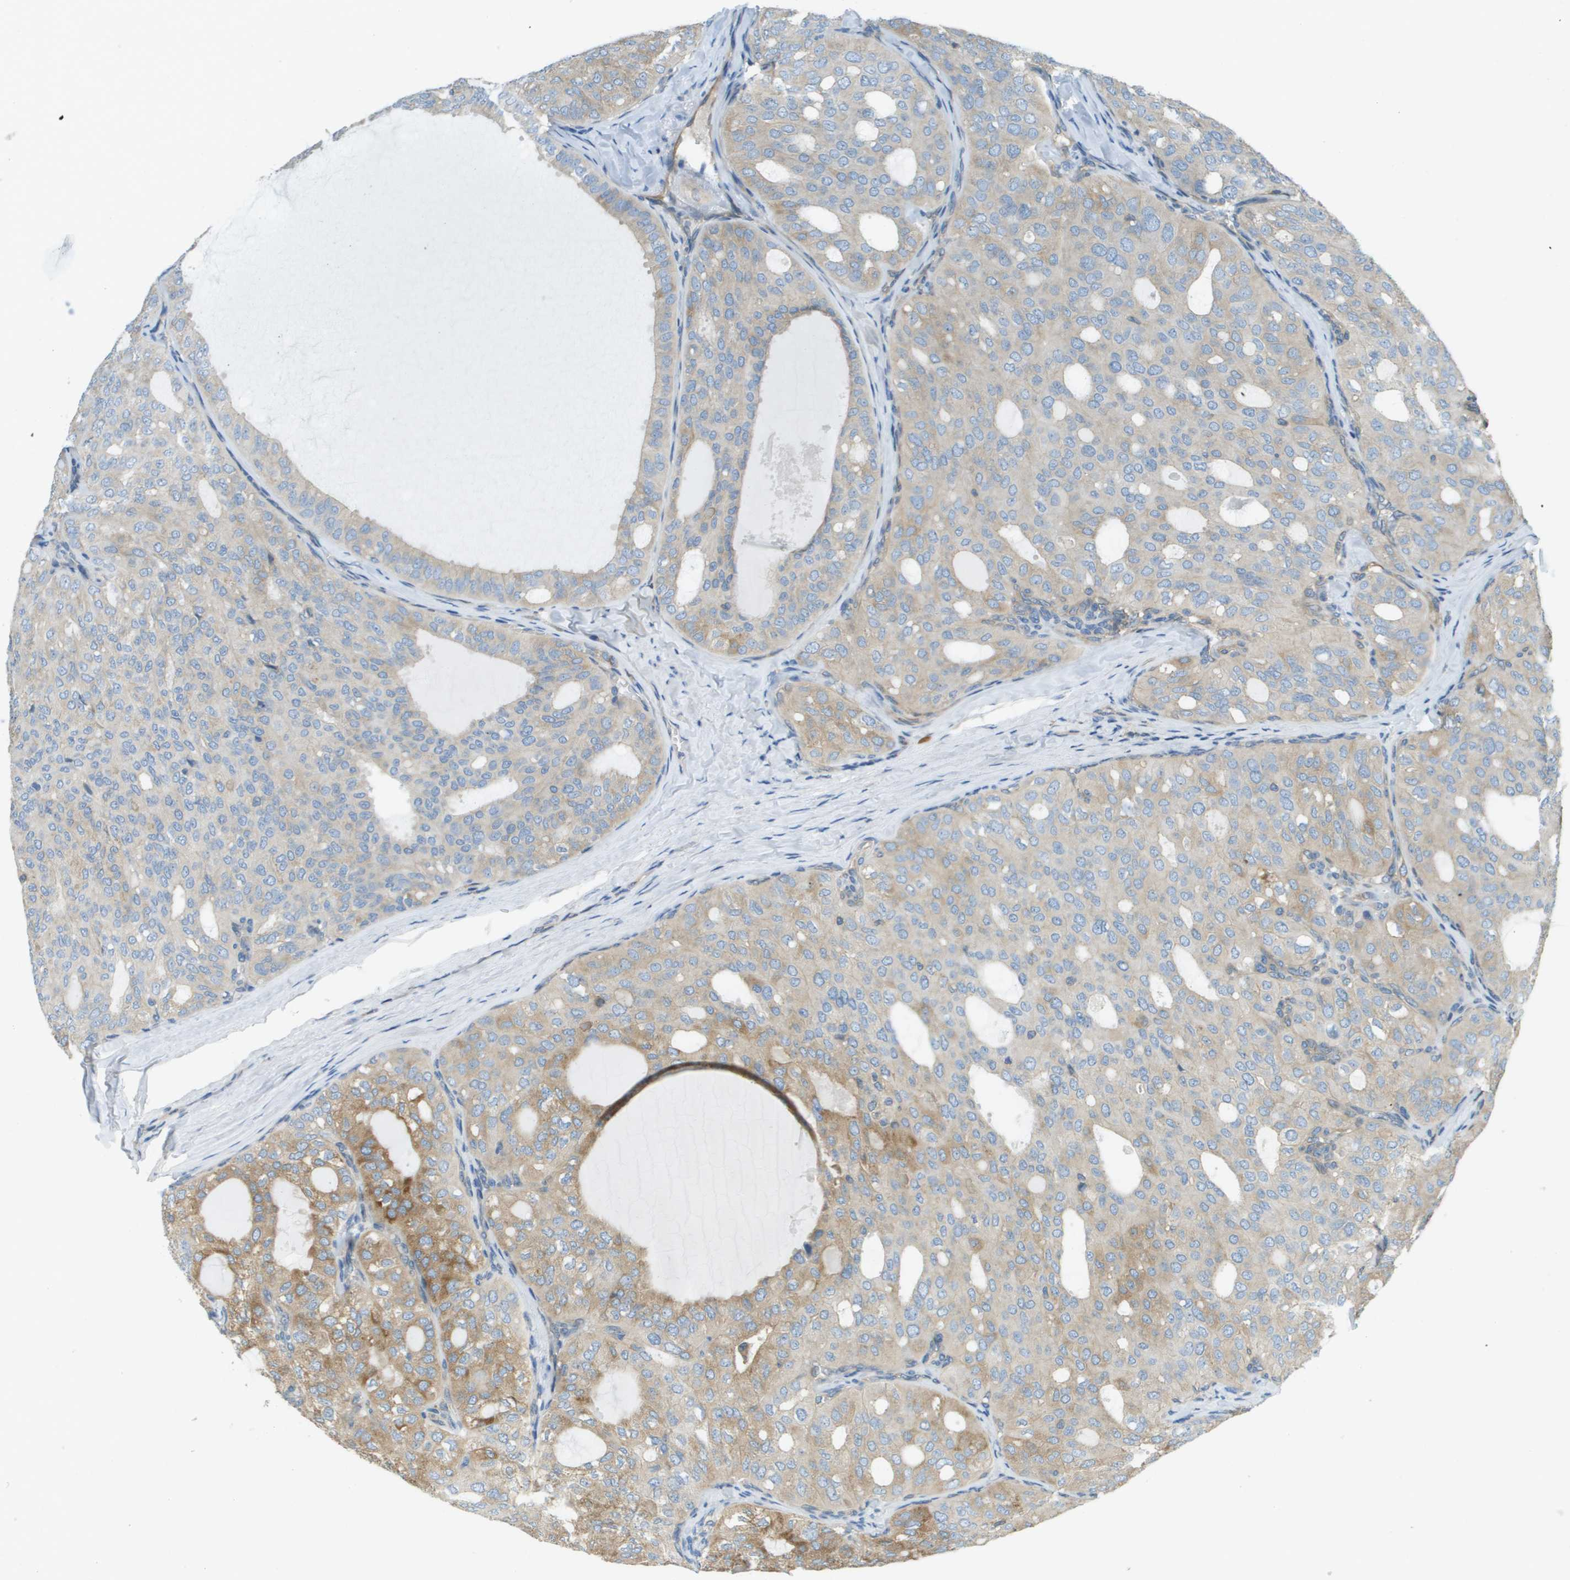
{"staining": {"intensity": "moderate", "quantity": "<25%", "location": "cytoplasmic/membranous"}, "tissue": "thyroid cancer", "cell_type": "Tumor cells", "image_type": "cancer", "snomed": [{"axis": "morphology", "description": "Follicular adenoma carcinoma, NOS"}, {"axis": "topography", "description": "Thyroid gland"}], "caption": "Tumor cells show low levels of moderate cytoplasmic/membranous positivity in approximately <25% of cells in human thyroid cancer.", "gene": "DNAJB11", "patient": {"sex": "male", "age": 75}}